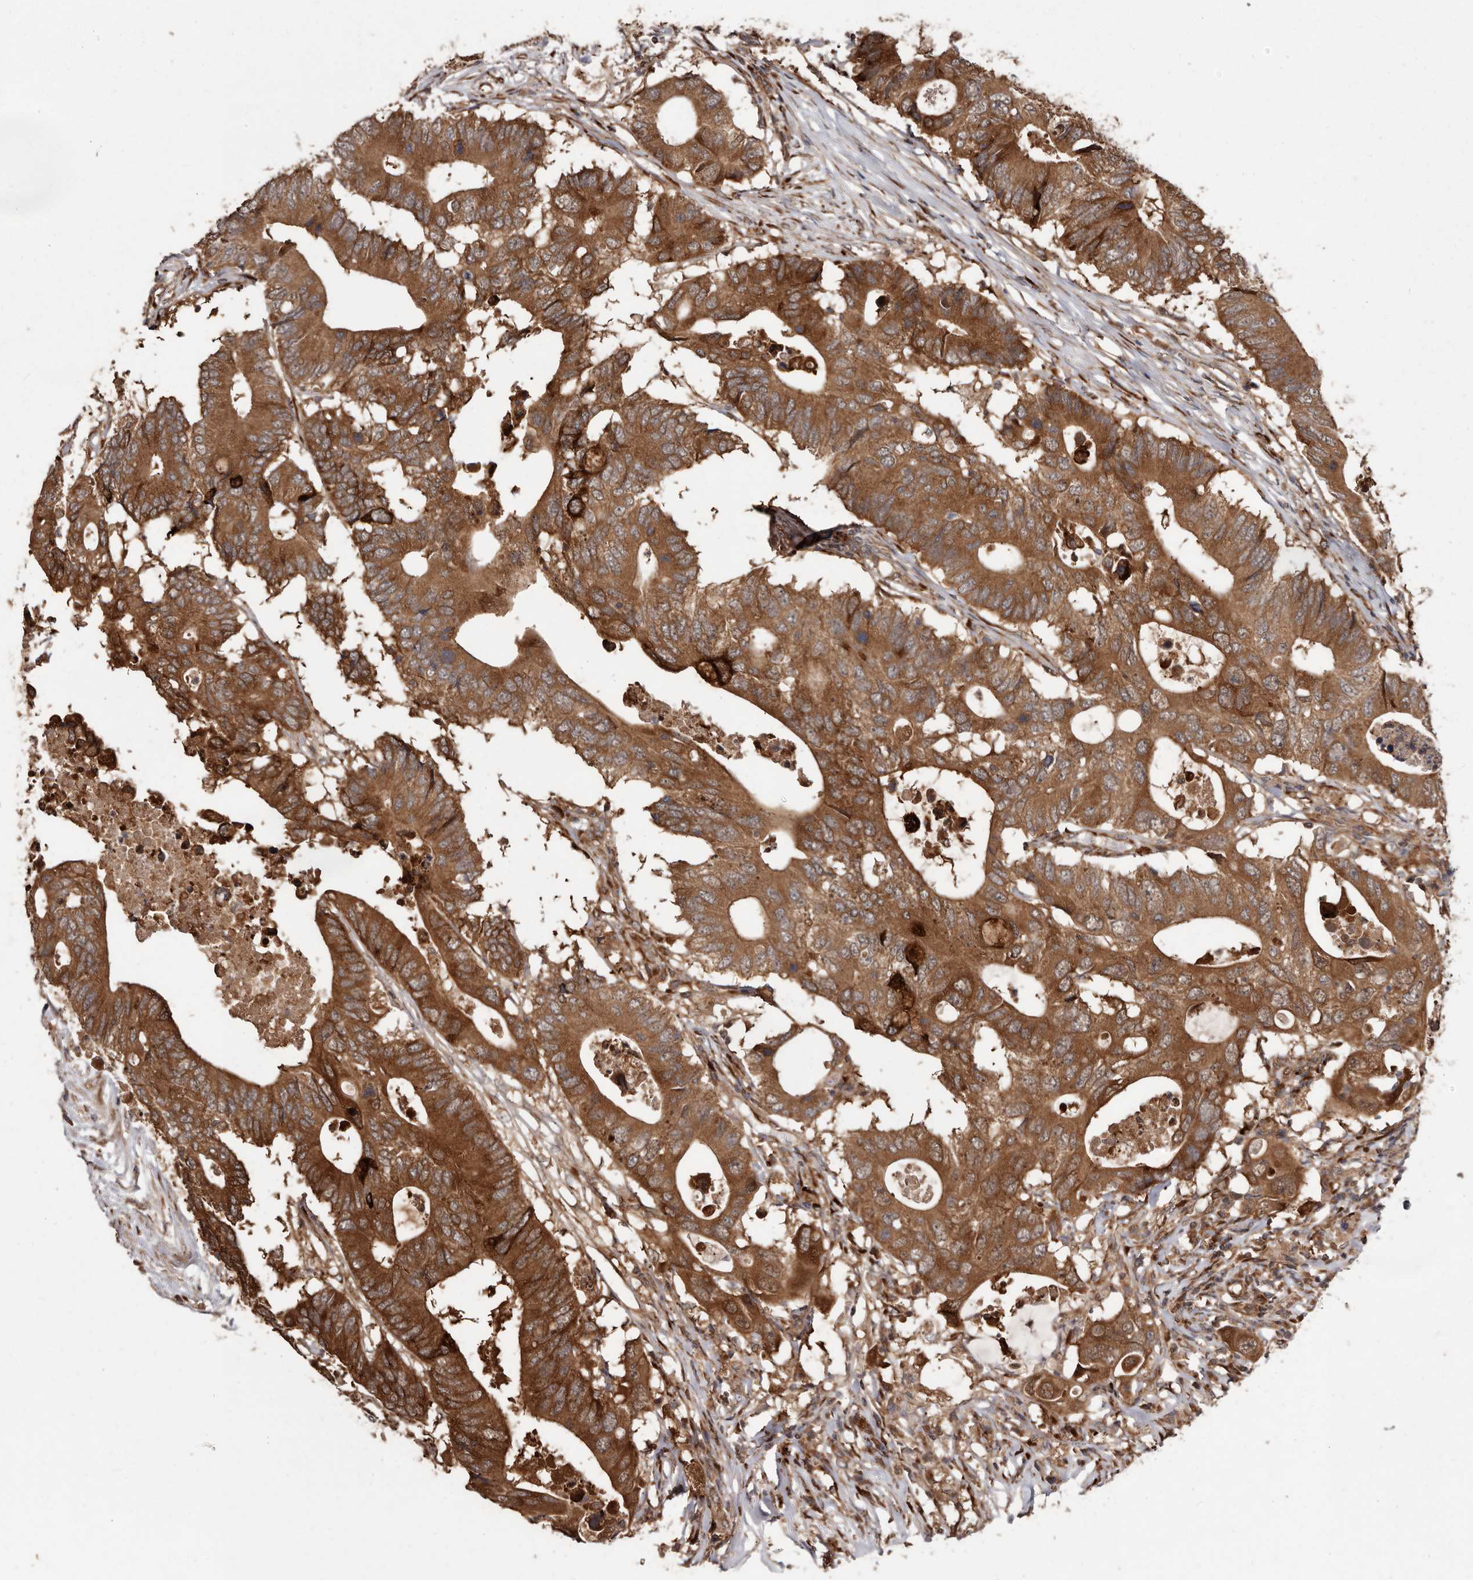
{"staining": {"intensity": "strong", "quantity": ">75%", "location": "cytoplasmic/membranous"}, "tissue": "colorectal cancer", "cell_type": "Tumor cells", "image_type": "cancer", "snomed": [{"axis": "morphology", "description": "Adenocarcinoma, NOS"}, {"axis": "topography", "description": "Colon"}], "caption": "High-power microscopy captured an IHC image of colorectal cancer (adenocarcinoma), revealing strong cytoplasmic/membranous expression in about >75% of tumor cells. (DAB IHC, brown staining for protein, blue staining for nuclei).", "gene": "FLAD1", "patient": {"sex": "male", "age": 71}}